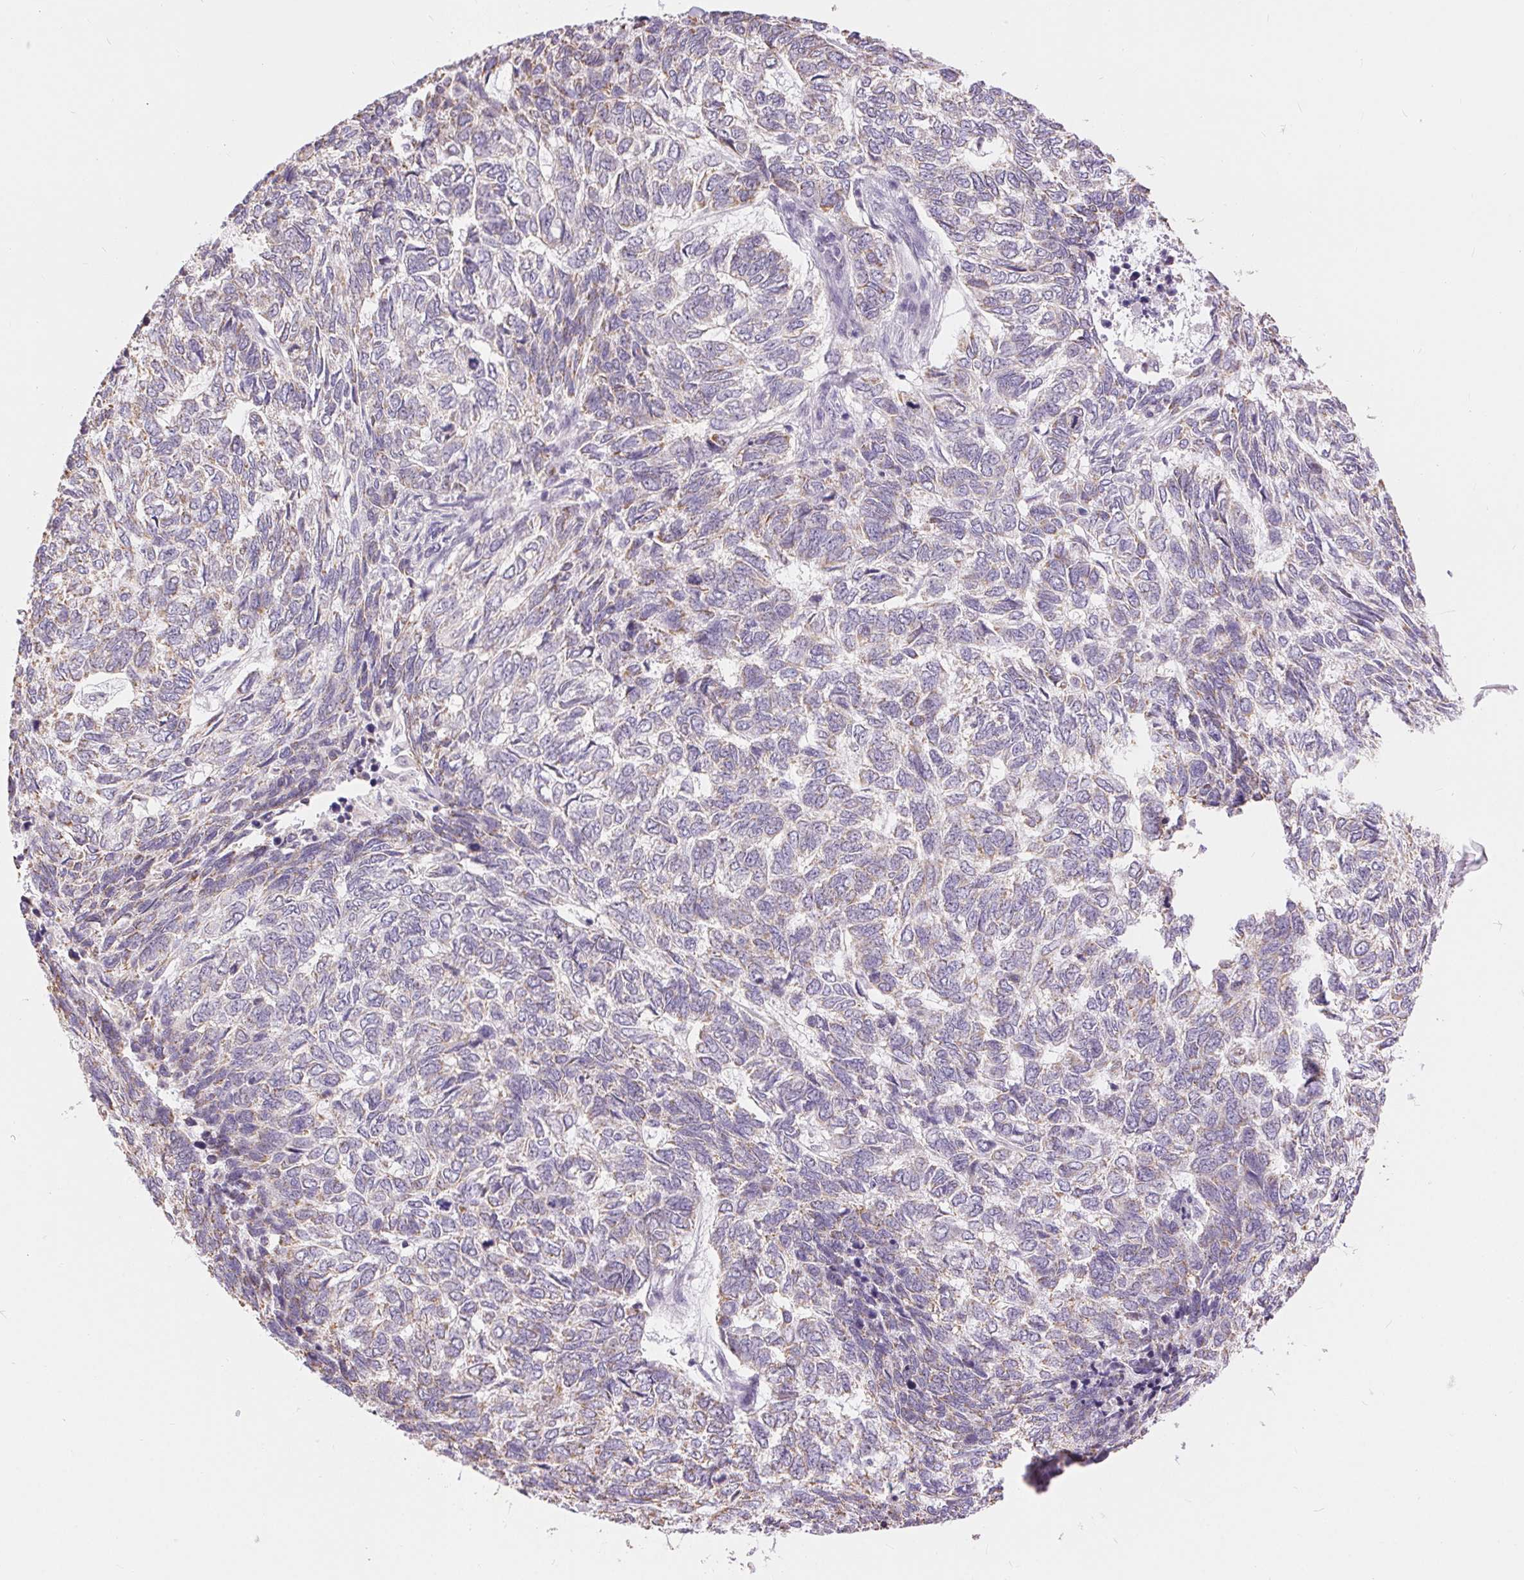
{"staining": {"intensity": "negative", "quantity": "none", "location": "none"}, "tissue": "skin cancer", "cell_type": "Tumor cells", "image_type": "cancer", "snomed": [{"axis": "morphology", "description": "Basal cell carcinoma"}, {"axis": "topography", "description": "Skin"}], "caption": "The immunohistochemistry photomicrograph has no significant expression in tumor cells of basal cell carcinoma (skin) tissue.", "gene": "POU2F2", "patient": {"sex": "female", "age": 65}}